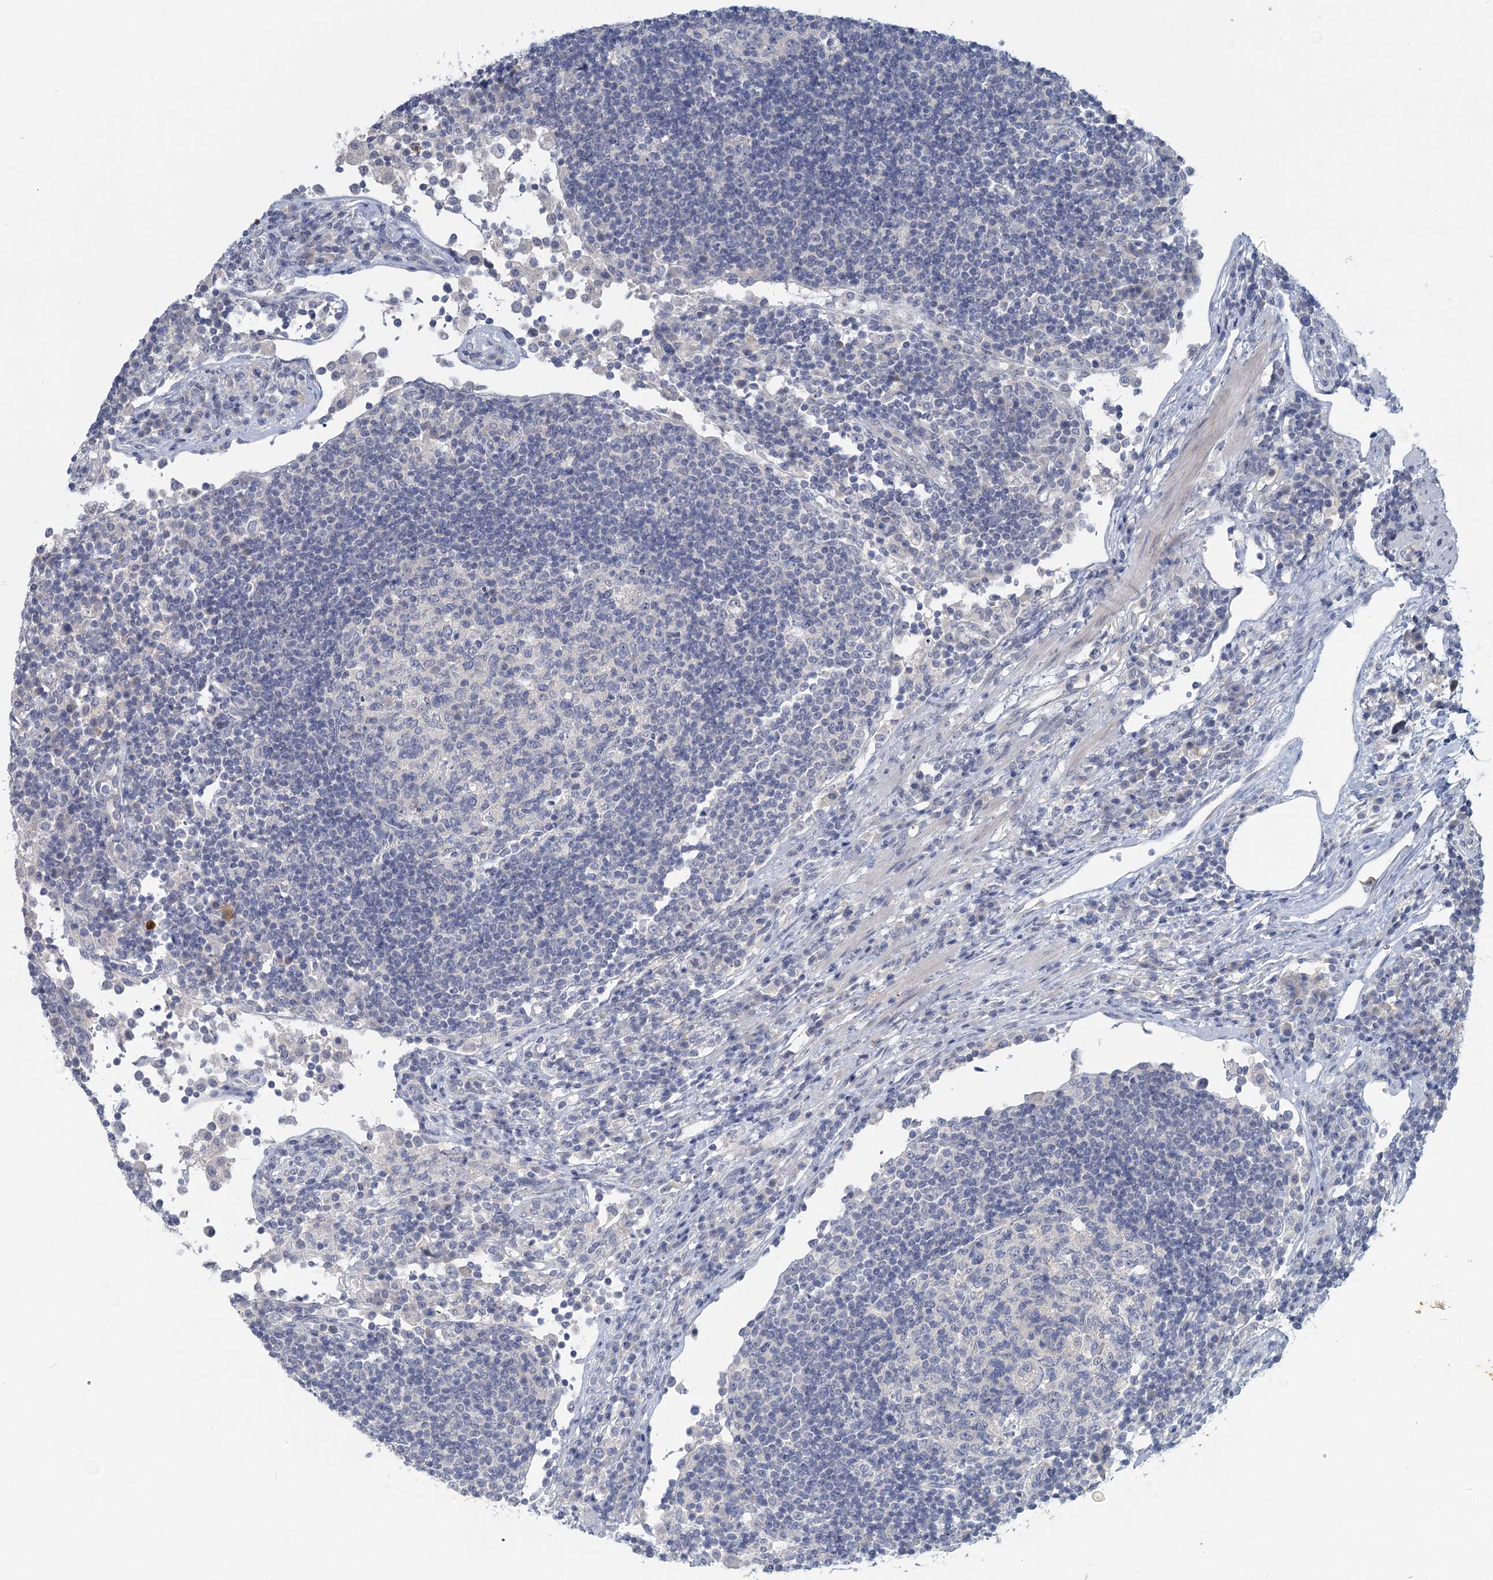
{"staining": {"intensity": "negative", "quantity": "none", "location": "none"}, "tissue": "lymph node", "cell_type": "Germinal center cells", "image_type": "normal", "snomed": [{"axis": "morphology", "description": "Normal tissue, NOS"}, {"axis": "topography", "description": "Lymph node"}], "caption": "Germinal center cells are negative for brown protein staining in unremarkable lymph node. (Brightfield microscopy of DAB immunohistochemistry (IHC) at high magnification).", "gene": "MYO7B", "patient": {"sex": "female", "age": 53}}